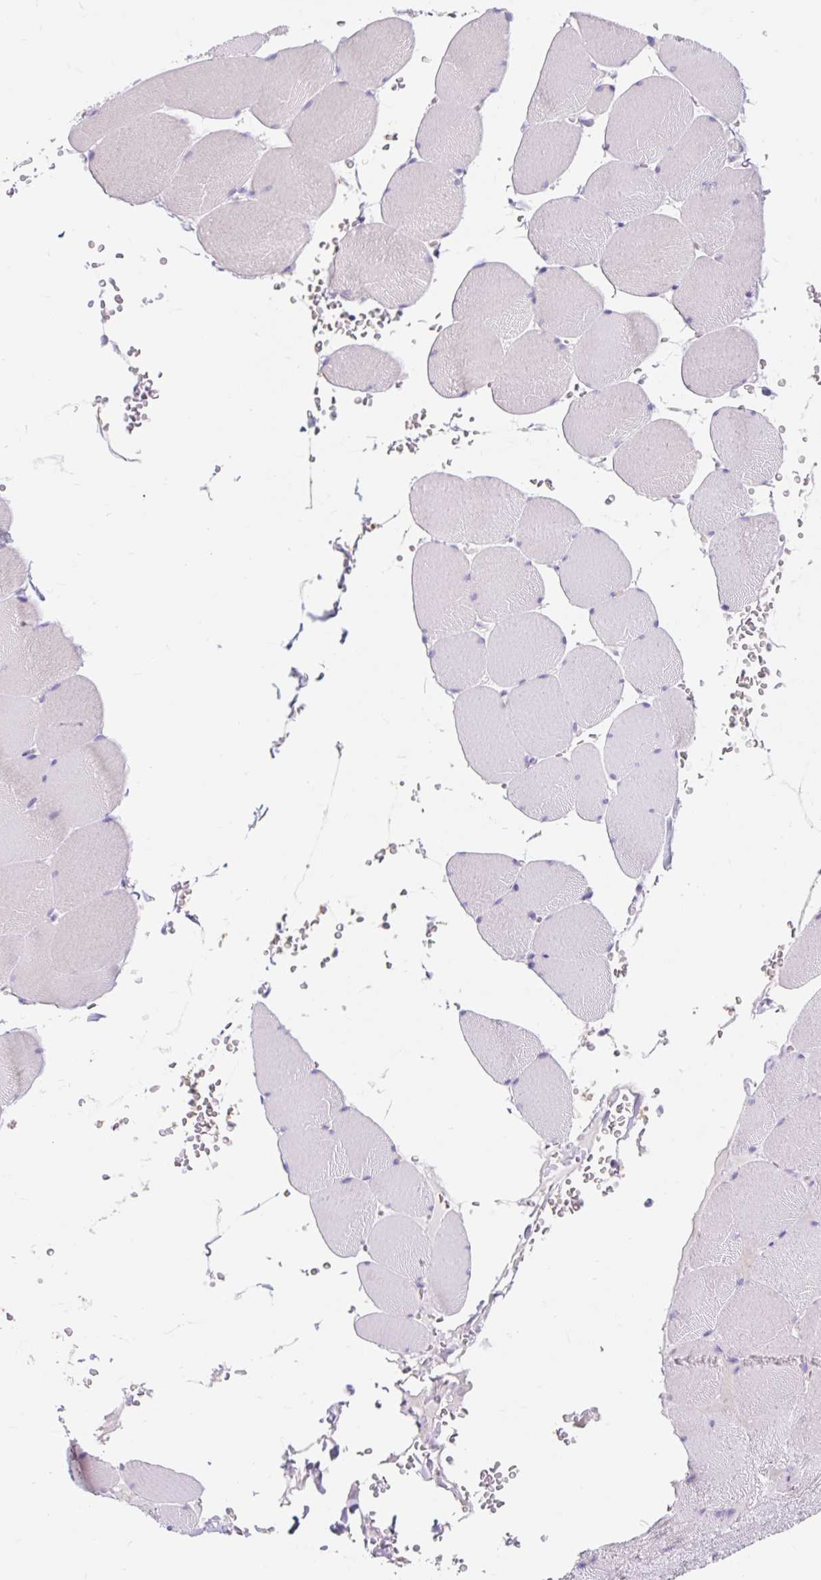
{"staining": {"intensity": "negative", "quantity": "none", "location": "none"}, "tissue": "skeletal muscle", "cell_type": "Myocytes", "image_type": "normal", "snomed": [{"axis": "morphology", "description": "Normal tissue, NOS"}, {"axis": "topography", "description": "Skeletal muscle"}, {"axis": "topography", "description": "Head-Neck"}], "caption": "IHC of unremarkable skeletal muscle exhibits no positivity in myocytes.", "gene": "SLC28A1", "patient": {"sex": "male", "age": 66}}